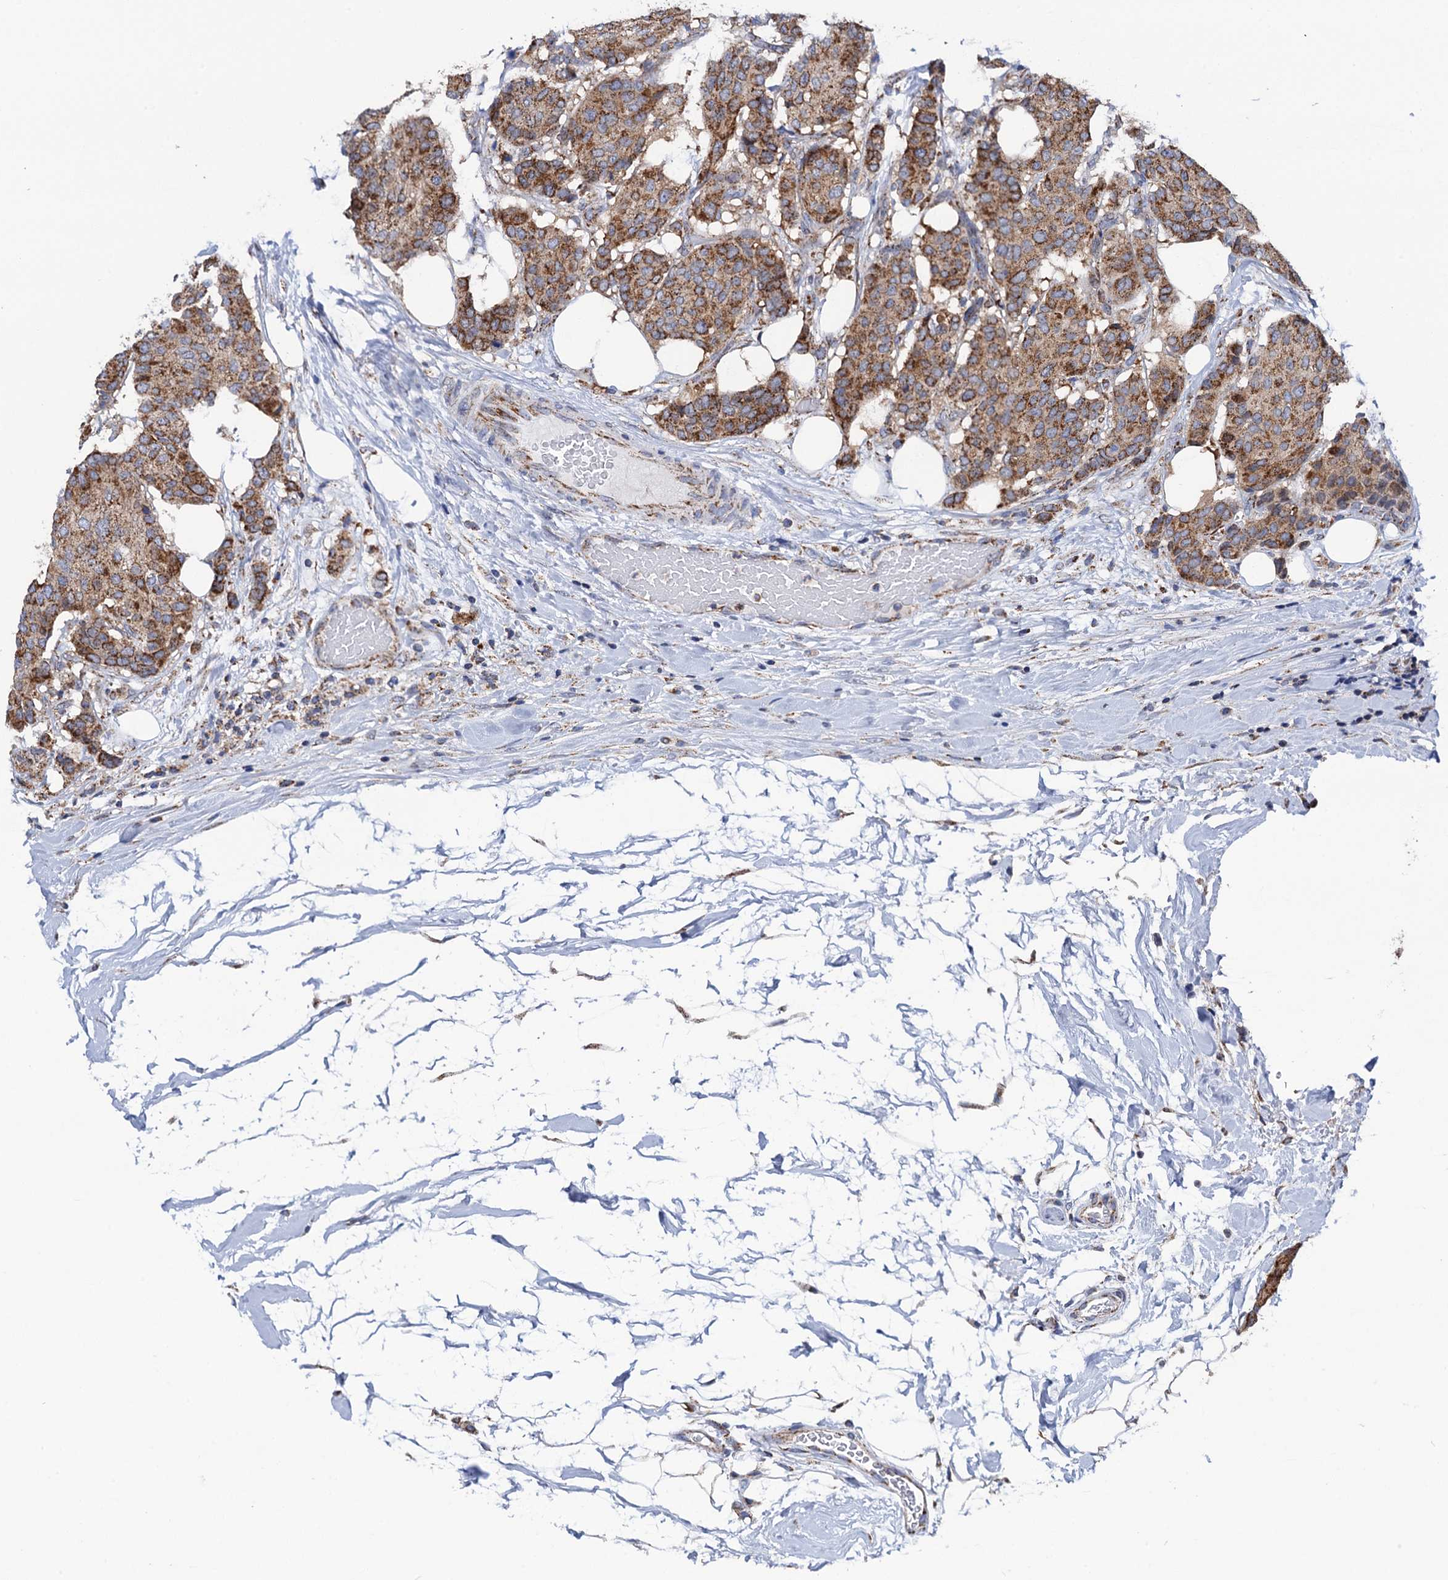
{"staining": {"intensity": "moderate", "quantity": ">75%", "location": "cytoplasmic/membranous"}, "tissue": "breast cancer", "cell_type": "Tumor cells", "image_type": "cancer", "snomed": [{"axis": "morphology", "description": "Duct carcinoma"}, {"axis": "topography", "description": "Breast"}], "caption": "An IHC histopathology image of neoplastic tissue is shown. Protein staining in brown shows moderate cytoplasmic/membranous positivity in breast cancer within tumor cells. (IHC, brightfield microscopy, high magnification).", "gene": "PTCD3", "patient": {"sex": "female", "age": 75}}